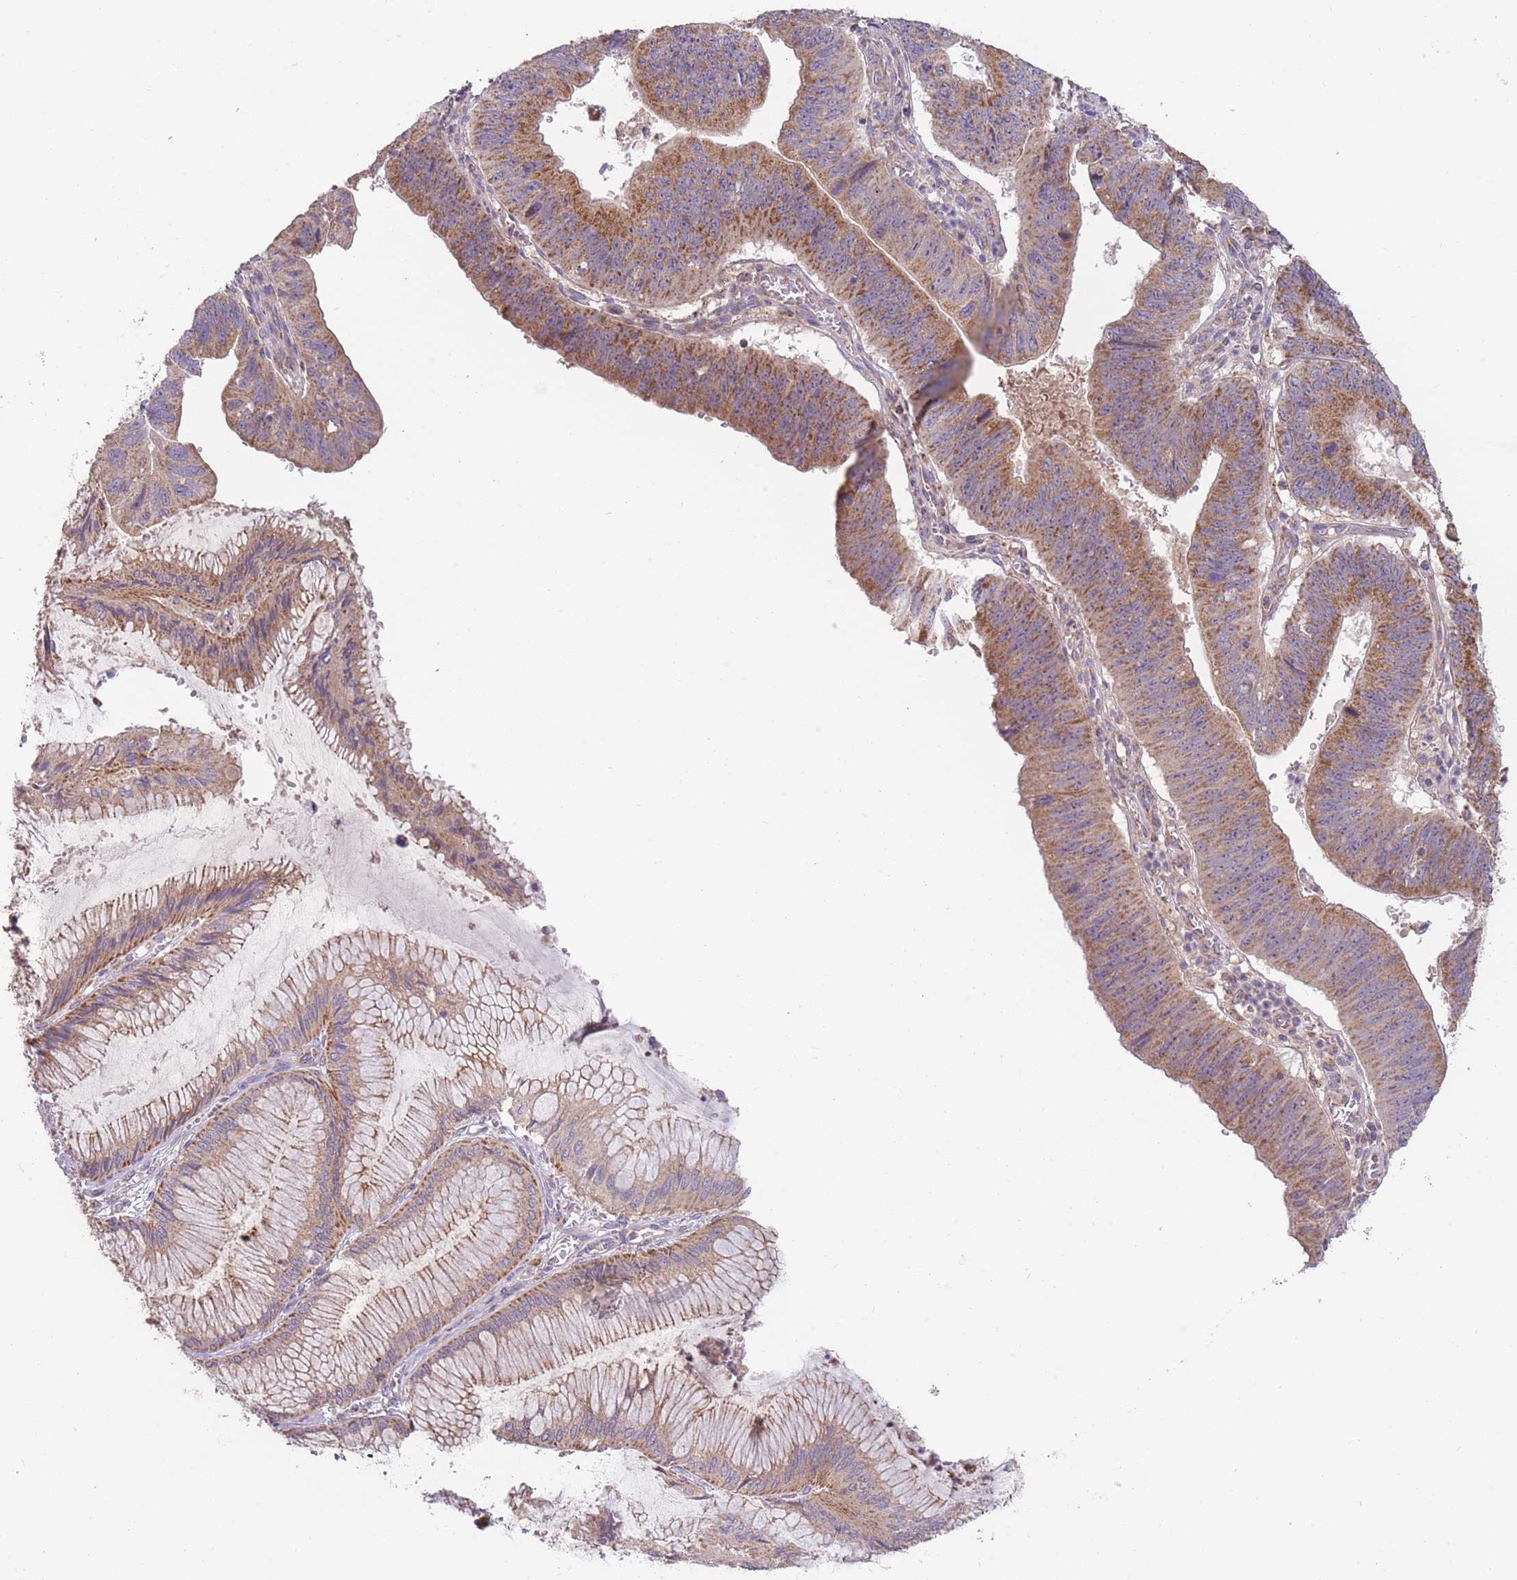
{"staining": {"intensity": "moderate", "quantity": ">75%", "location": "cytoplasmic/membranous"}, "tissue": "stomach cancer", "cell_type": "Tumor cells", "image_type": "cancer", "snomed": [{"axis": "morphology", "description": "Adenocarcinoma, NOS"}, {"axis": "topography", "description": "Stomach"}], "caption": "Immunohistochemical staining of stomach adenocarcinoma demonstrates medium levels of moderate cytoplasmic/membranous expression in about >75% of tumor cells.", "gene": "NDUFA9", "patient": {"sex": "male", "age": 59}}